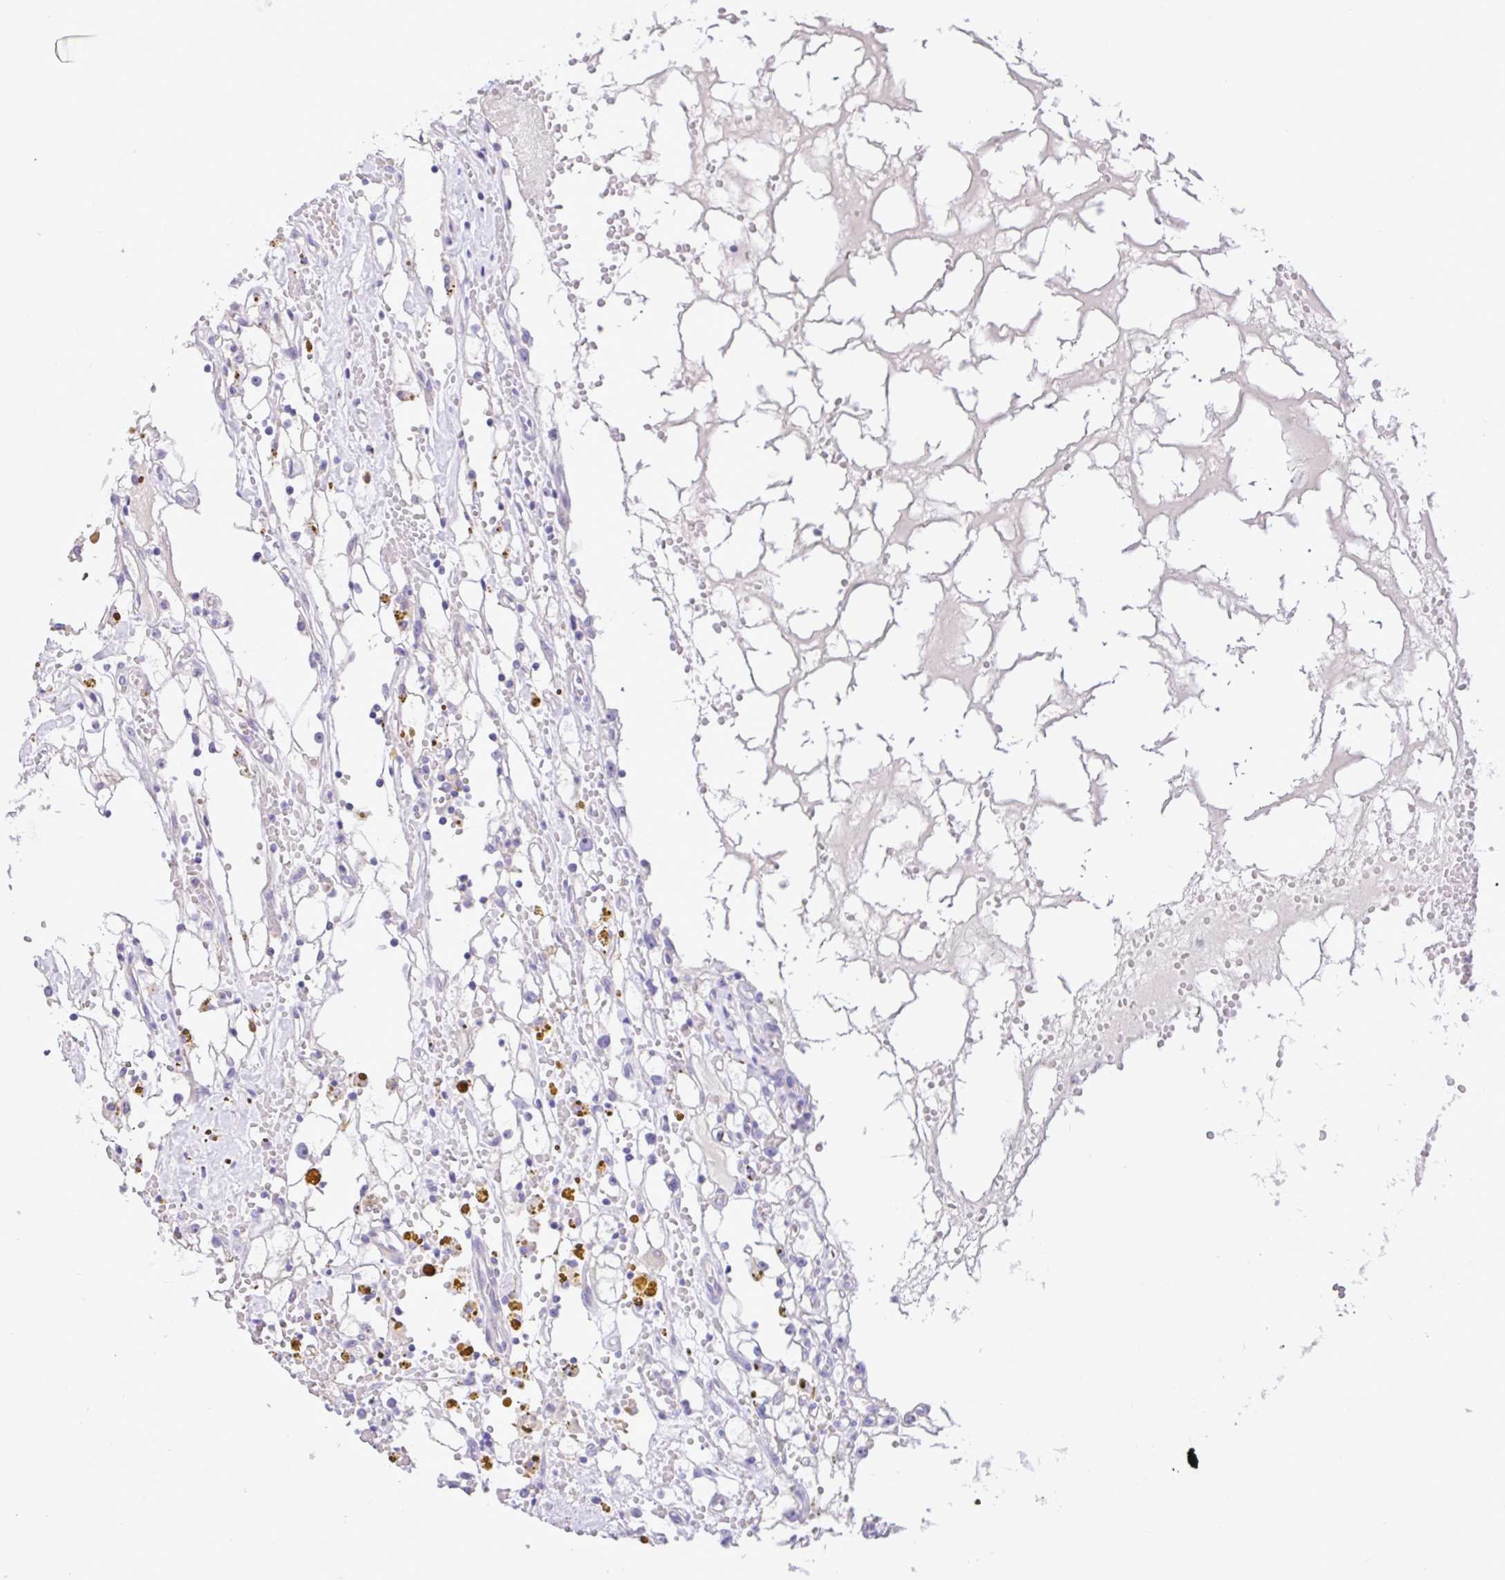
{"staining": {"intensity": "negative", "quantity": "none", "location": "none"}, "tissue": "renal cancer", "cell_type": "Tumor cells", "image_type": "cancer", "snomed": [{"axis": "morphology", "description": "Adenocarcinoma, NOS"}, {"axis": "topography", "description": "Kidney"}], "caption": "Renal cancer (adenocarcinoma) stained for a protein using immunohistochemistry (IHC) shows no positivity tumor cells.", "gene": "EPN3", "patient": {"sex": "male", "age": 56}}